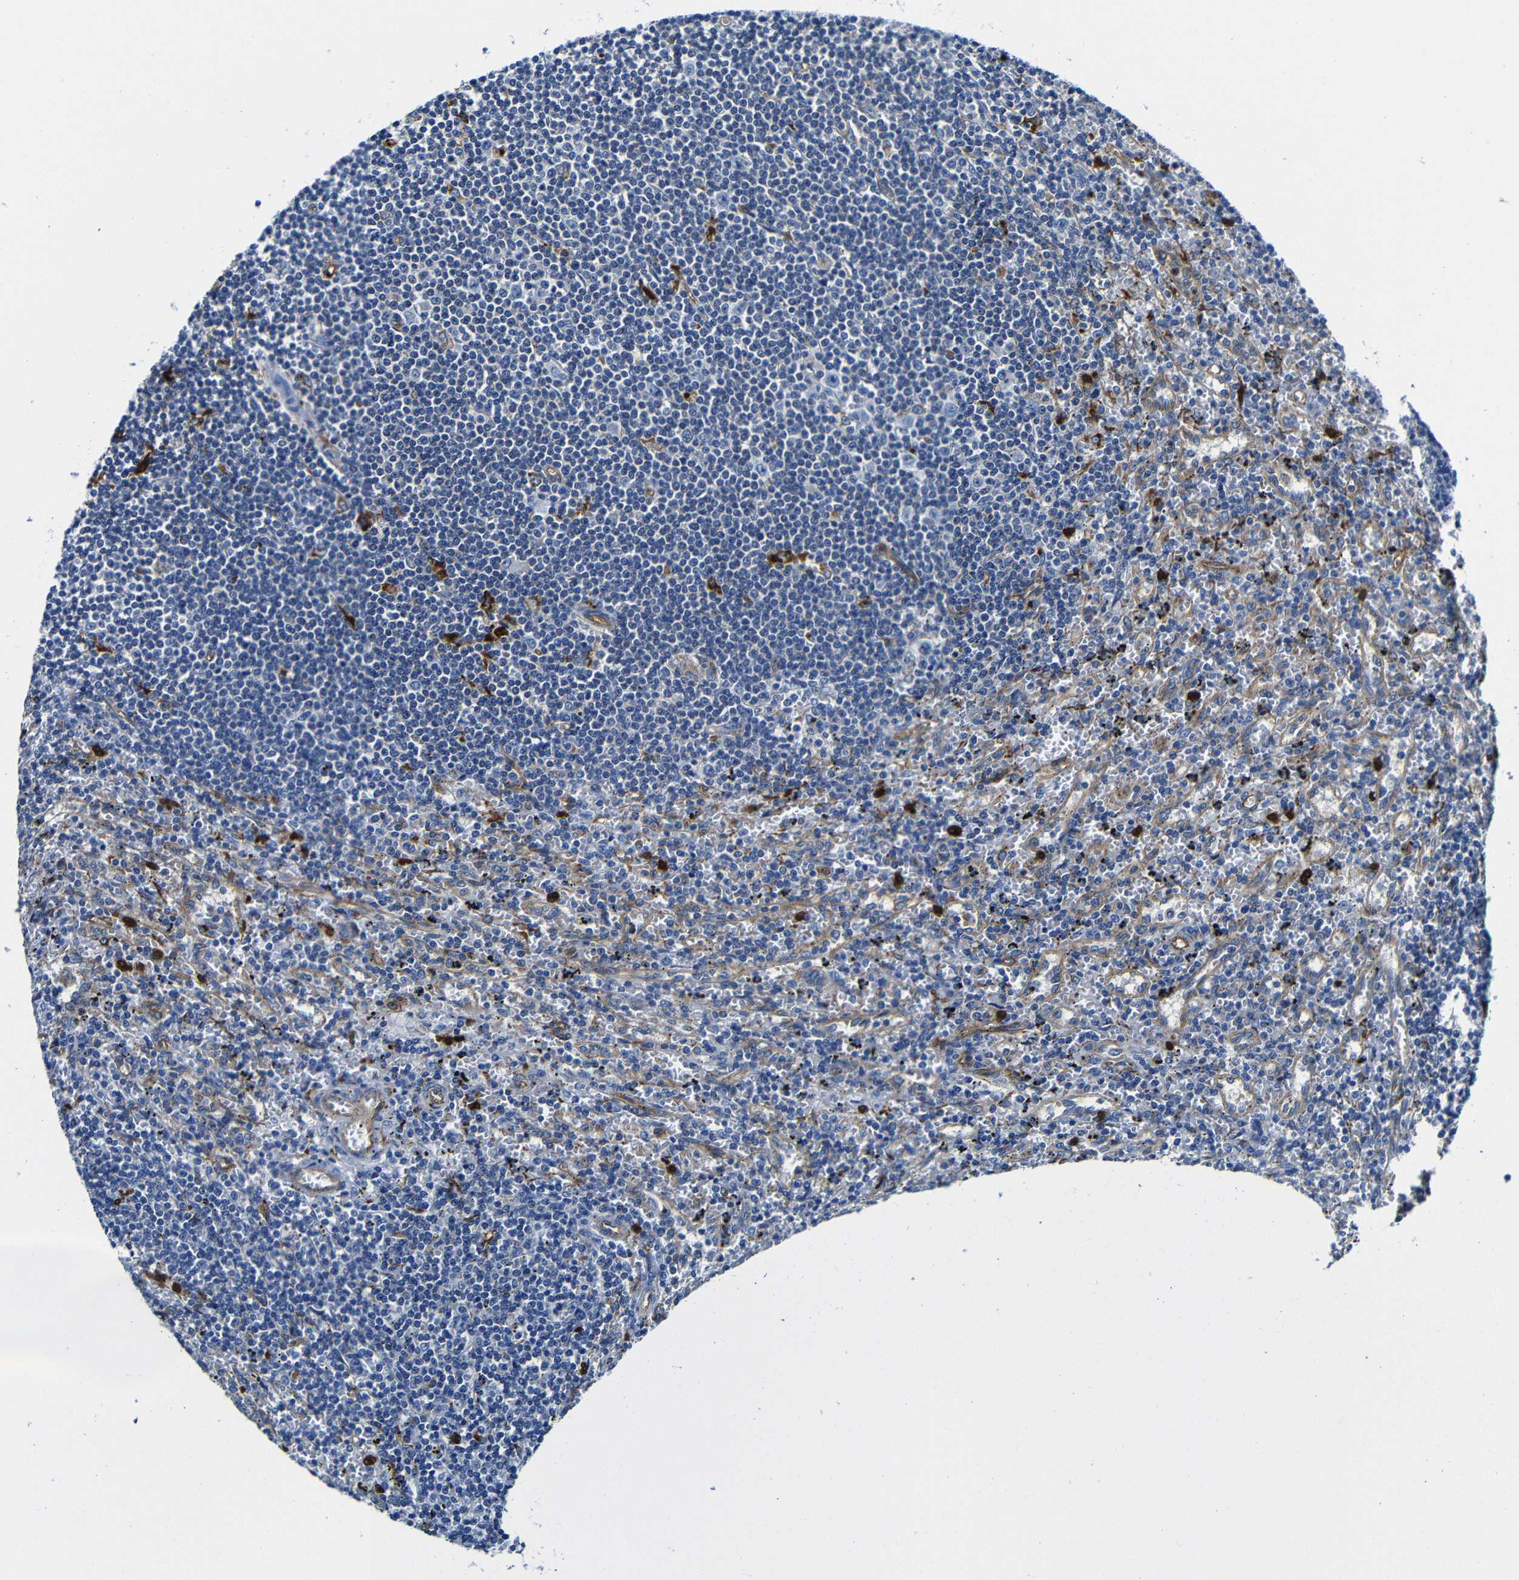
{"staining": {"intensity": "negative", "quantity": "none", "location": "none"}, "tissue": "lymphoma", "cell_type": "Tumor cells", "image_type": "cancer", "snomed": [{"axis": "morphology", "description": "Malignant lymphoma, non-Hodgkin's type, Low grade"}, {"axis": "topography", "description": "Spleen"}], "caption": "The immunohistochemistry (IHC) photomicrograph has no significant expression in tumor cells of malignant lymphoma, non-Hodgkin's type (low-grade) tissue. (Immunohistochemistry, brightfield microscopy, high magnification).", "gene": "GIMAP2", "patient": {"sex": "male", "age": 76}}